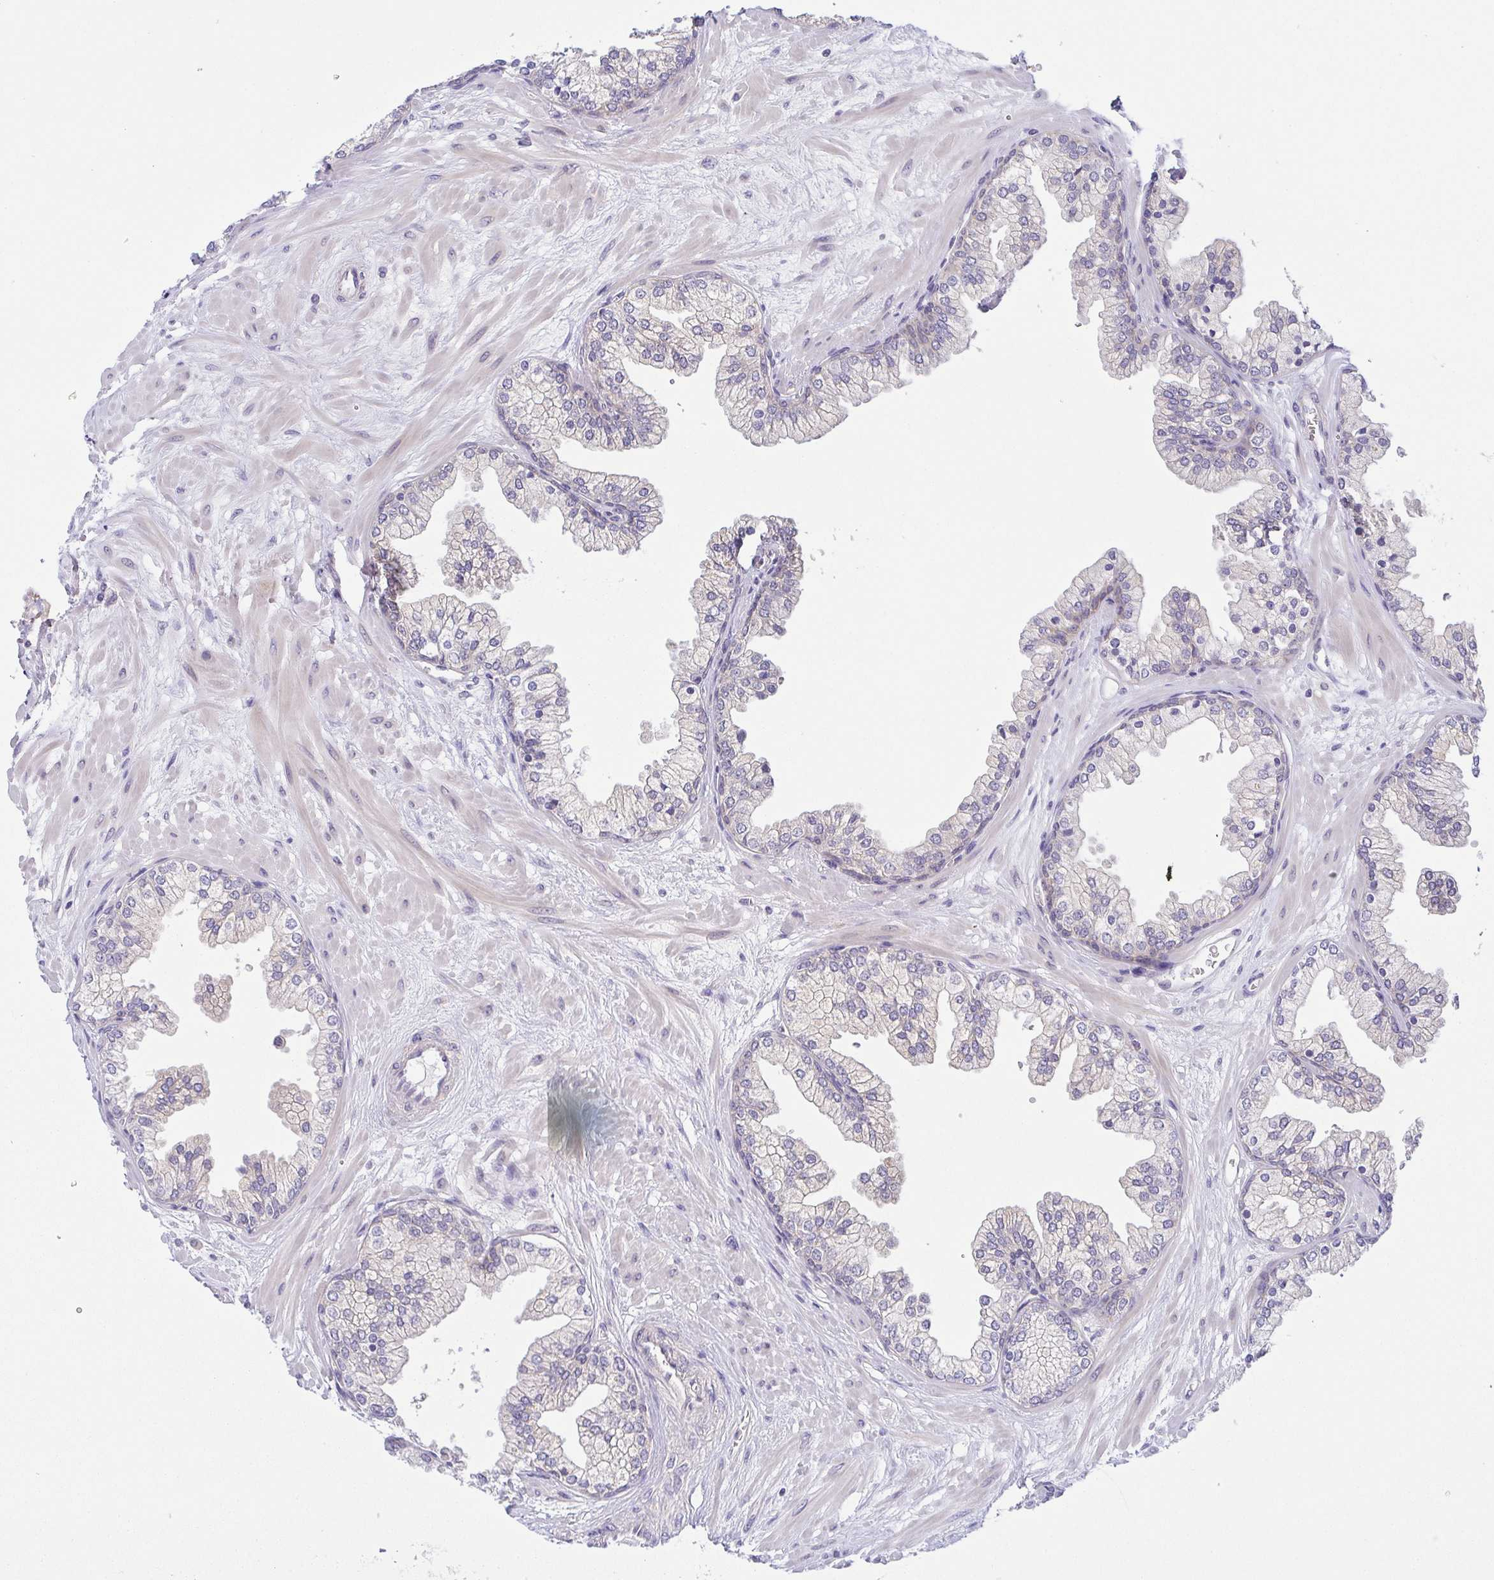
{"staining": {"intensity": "weak", "quantity": "<25%", "location": "cytoplasmic/membranous"}, "tissue": "prostate", "cell_type": "Glandular cells", "image_type": "normal", "snomed": [{"axis": "morphology", "description": "Normal tissue, NOS"}, {"axis": "topography", "description": "Prostate"}, {"axis": "topography", "description": "Peripheral nerve tissue"}], "caption": "IHC image of unremarkable prostate: prostate stained with DAB demonstrates no significant protein expression in glandular cells. The staining is performed using DAB (3,3'-diaminobenzidine) brown chromogen with nuclei counter-stained in using hematoxylin.", "gene": "BCL2L1", "patient": {"sex": "male", "age": 61}}